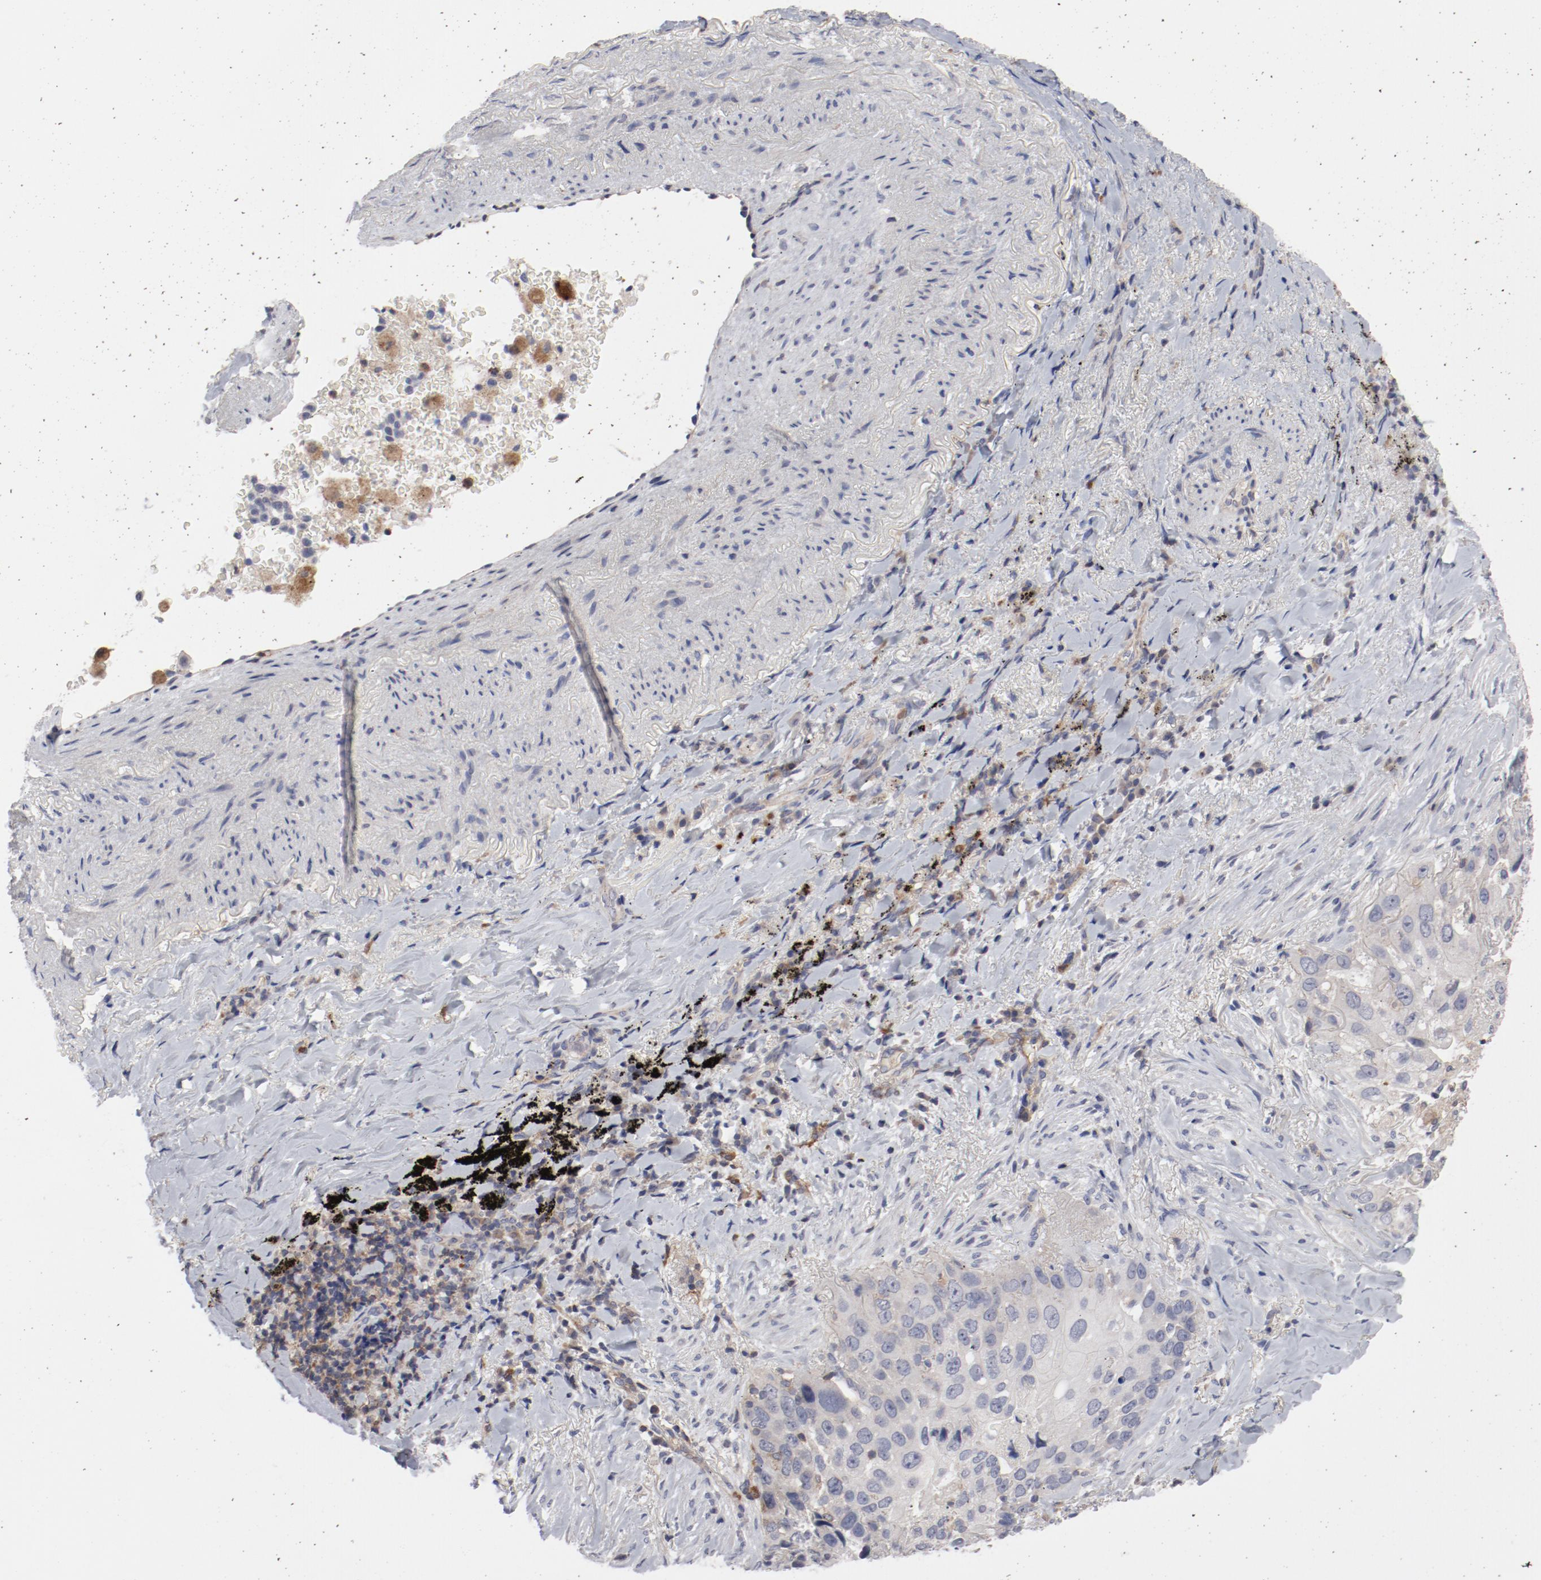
{"staining": {"intensity": "negative", "quantity": "none", "location": "none"}, "tissue": "lung cancer", "cell_type": "Tumor cells", "image_type": "cancer", "snomed": [{"axis": "morphology", "description": "Squamous cell carcinoma, NOS"}, {"axis": "topography", "description": "Lung"}], "caption": "Micrograph shows no significant protein staining in tumor cells of lung squamous cell carcinoma.", "gene": "CBL", "patient": {"sex": "male", "age": 54}}